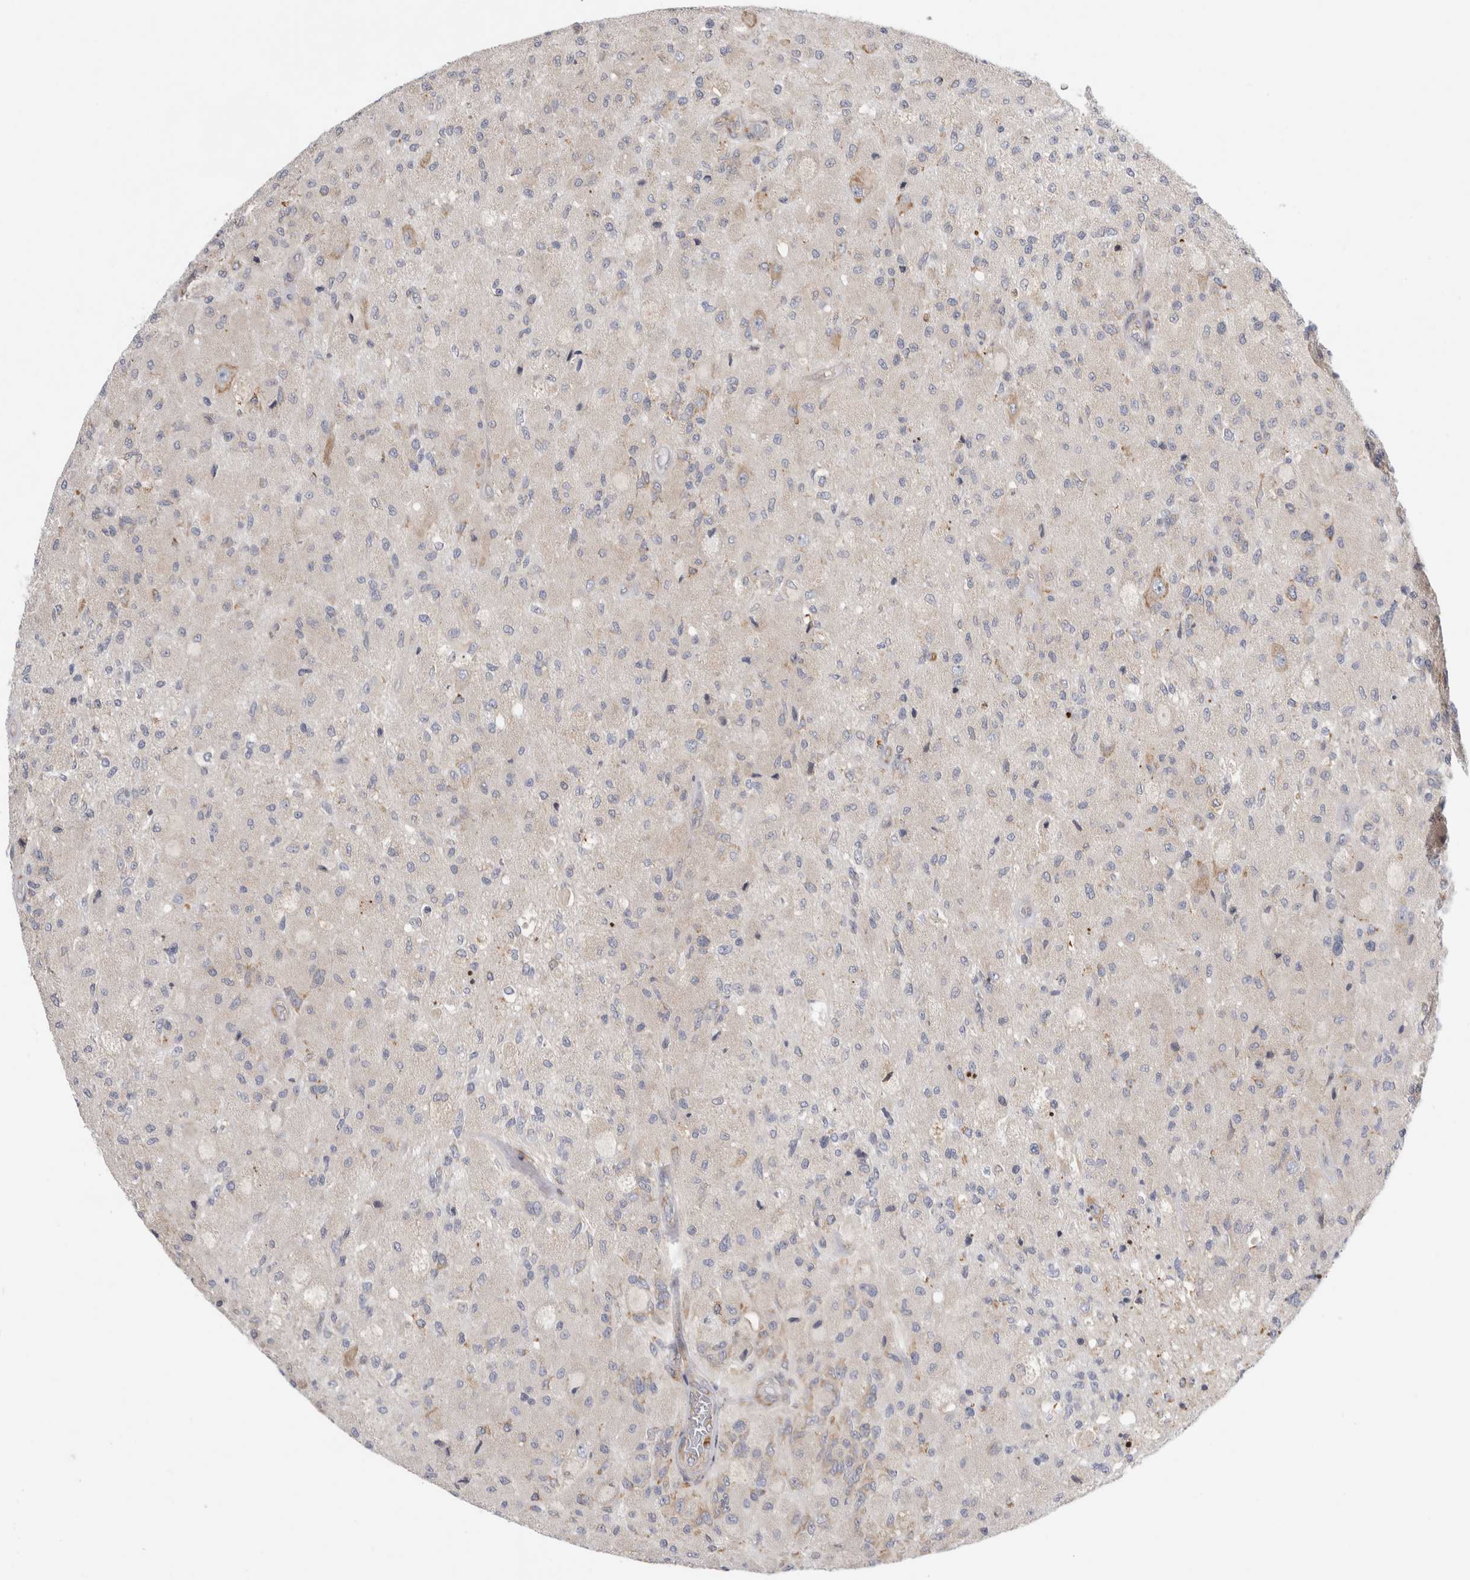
{"staining": {"intensity": "negative", "quantity": "none", "location": "none"}, "tissue": "glioma", "cell_type": "Tumor cells", "image_type": "cancer", "snomed": [{"axis": "morphology", "description": "Normal tissue, NOS"}, {"axis": "morphology", "description": "Glioma, malignant, High grade"}, {"axis": "topography", "description": "Cerebral cortex"}], "caption": "This histopathology image is of glioma stained with immunohistochemistry to label a protein in brown with the nuclei are counter-stained blue. There is no staining in tumor cells.", "gene": "RPN2", "patient": {"sex": "male", "age": 77}}